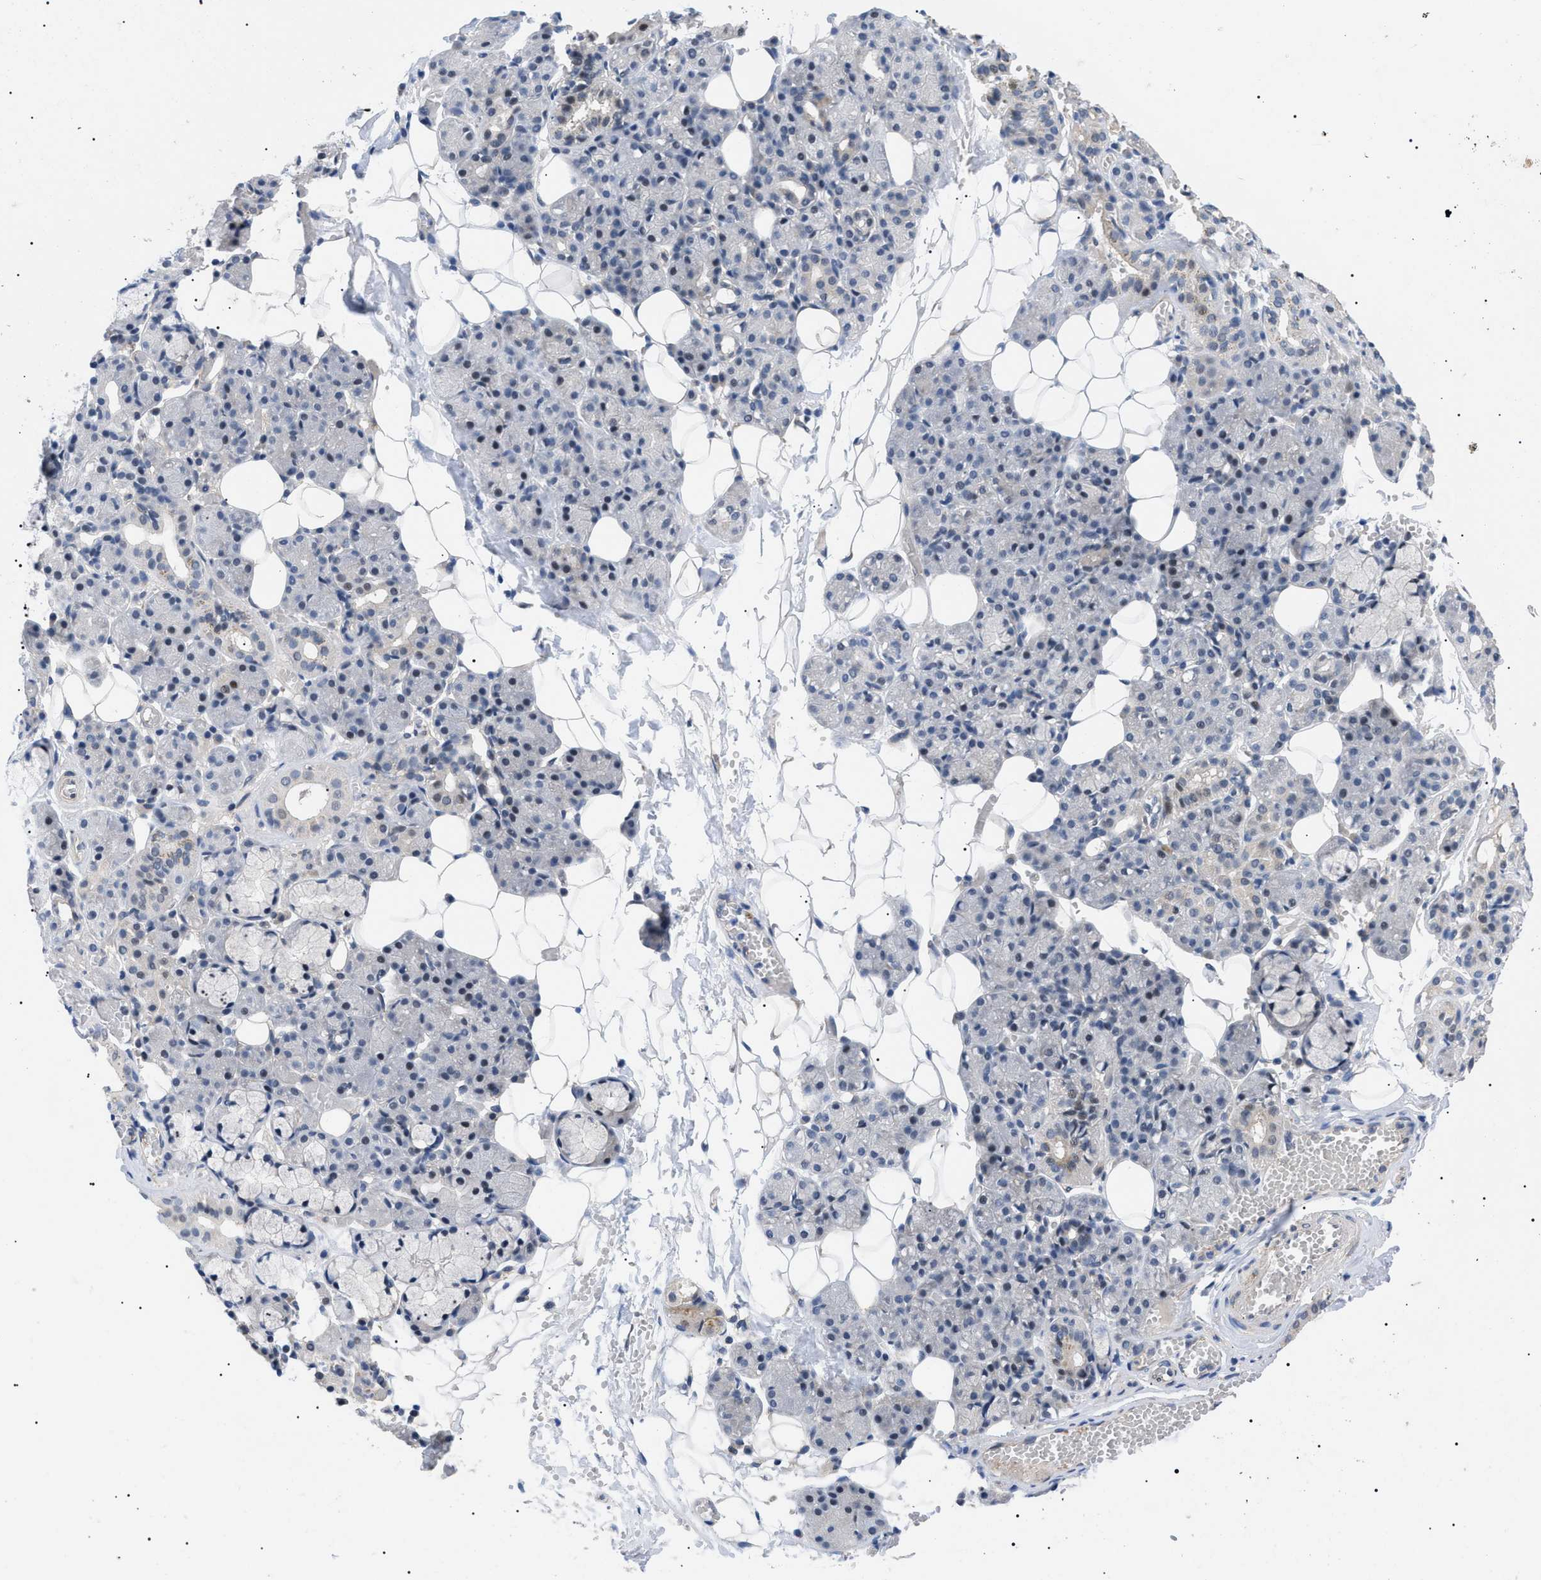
{"staining": {"intensity": "weak", "quantity": "<25%", "location": "nuclear"}, "tissue": "salivary gland", "cell_type": "Glandular cells", "image_type": "normal", "snomed": [{"axis": "morphology", "description": "Normal tissue, NOS"}, {"axis": "topography", "description": "Salivary gland"}], "caption": "Photomicrograph shows no significant protein expression in glandular cells of normal salivary gland.", "gene": "GARRE1", "patient": {"sex": "male", "age": 63}}